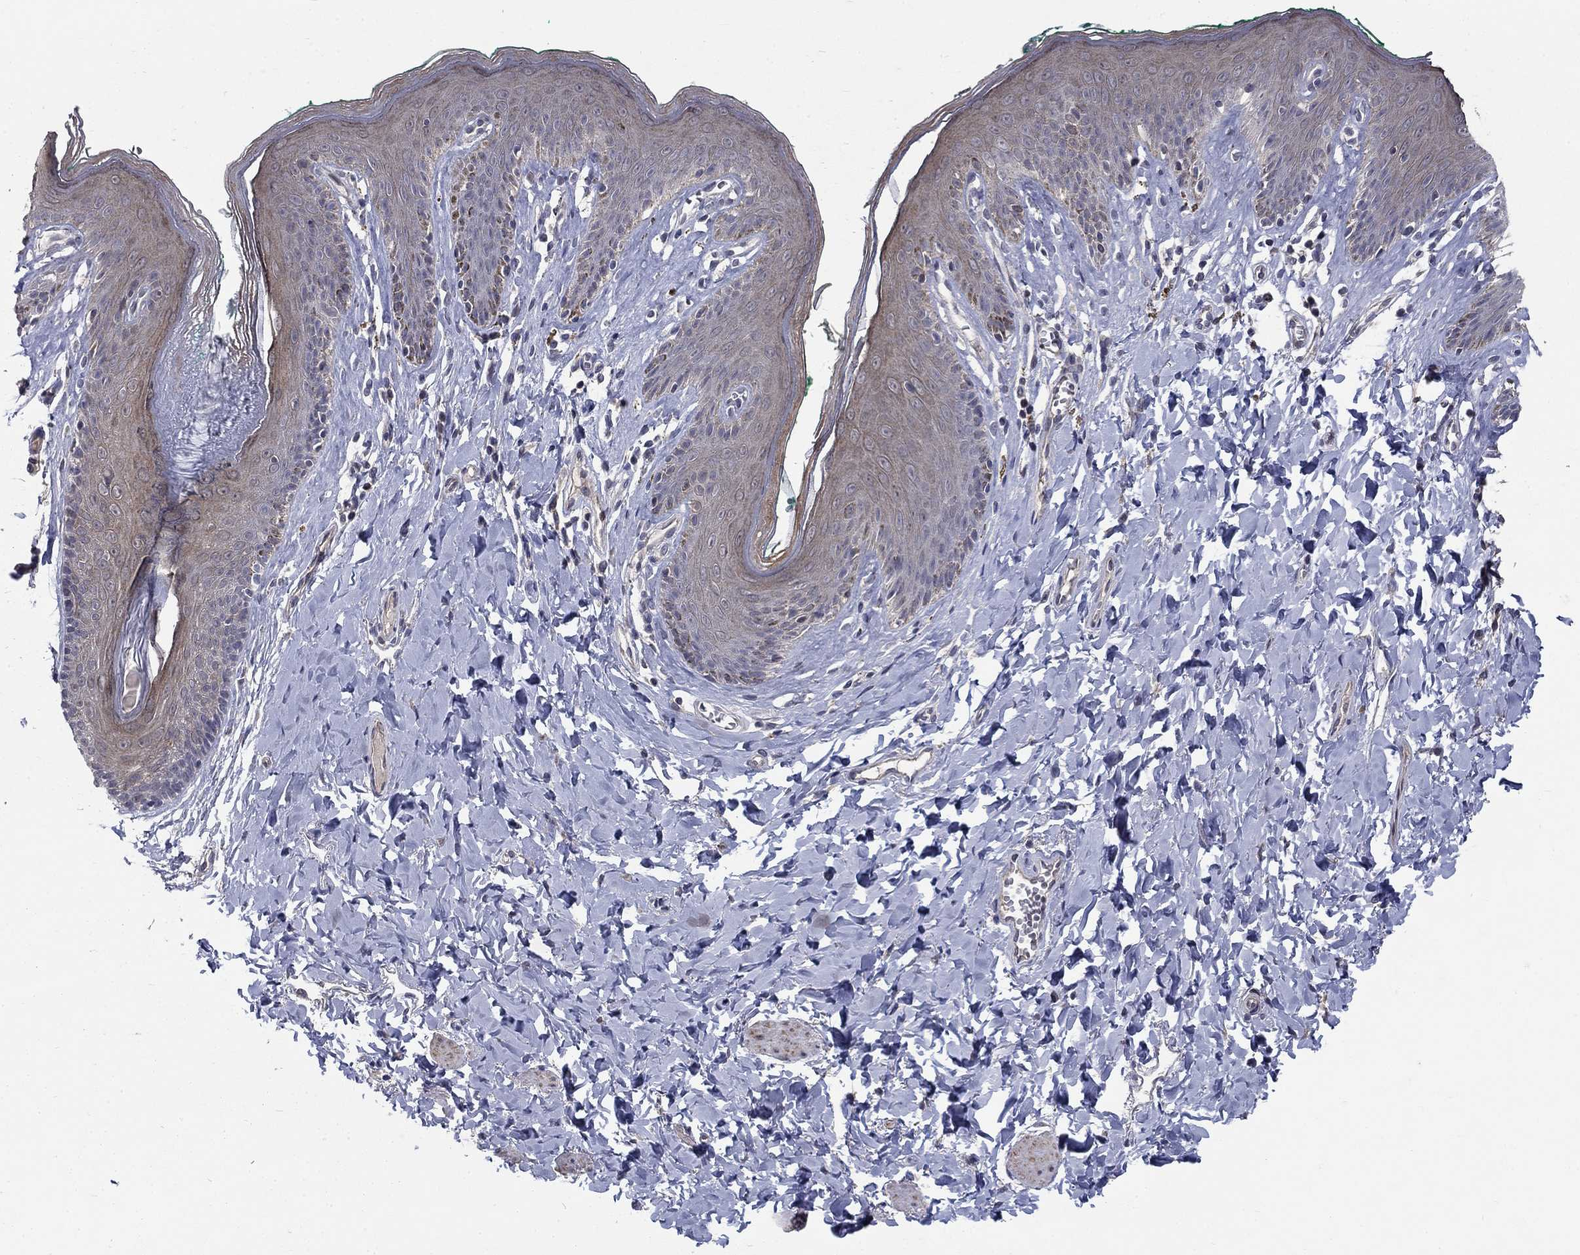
{"staining": {"intensity": "moderate", "quantity": "<25%", "location": "cytoplasmic/membranous"}, "tissue": "skin", "cell_type": "Epidermal cells", "image_type": "normal", "snomed": [{"axis": "morphology", "description": "Normal tissue, NOS"}, {"axis": "topography", "description": "Vulva"}], "caption": "Immunohistochemical staining of benign human skin demonstrates <25% levels of moderate cytoplasmic/membranous protein positivity in about <25% of epidermal cells. (DAB (3,3'-diaminobenzidine) = brown stain, brightfield microscopy at high magnification).", "gene": "FAM3B", "patient": {"sex": "female", "age": 66}}